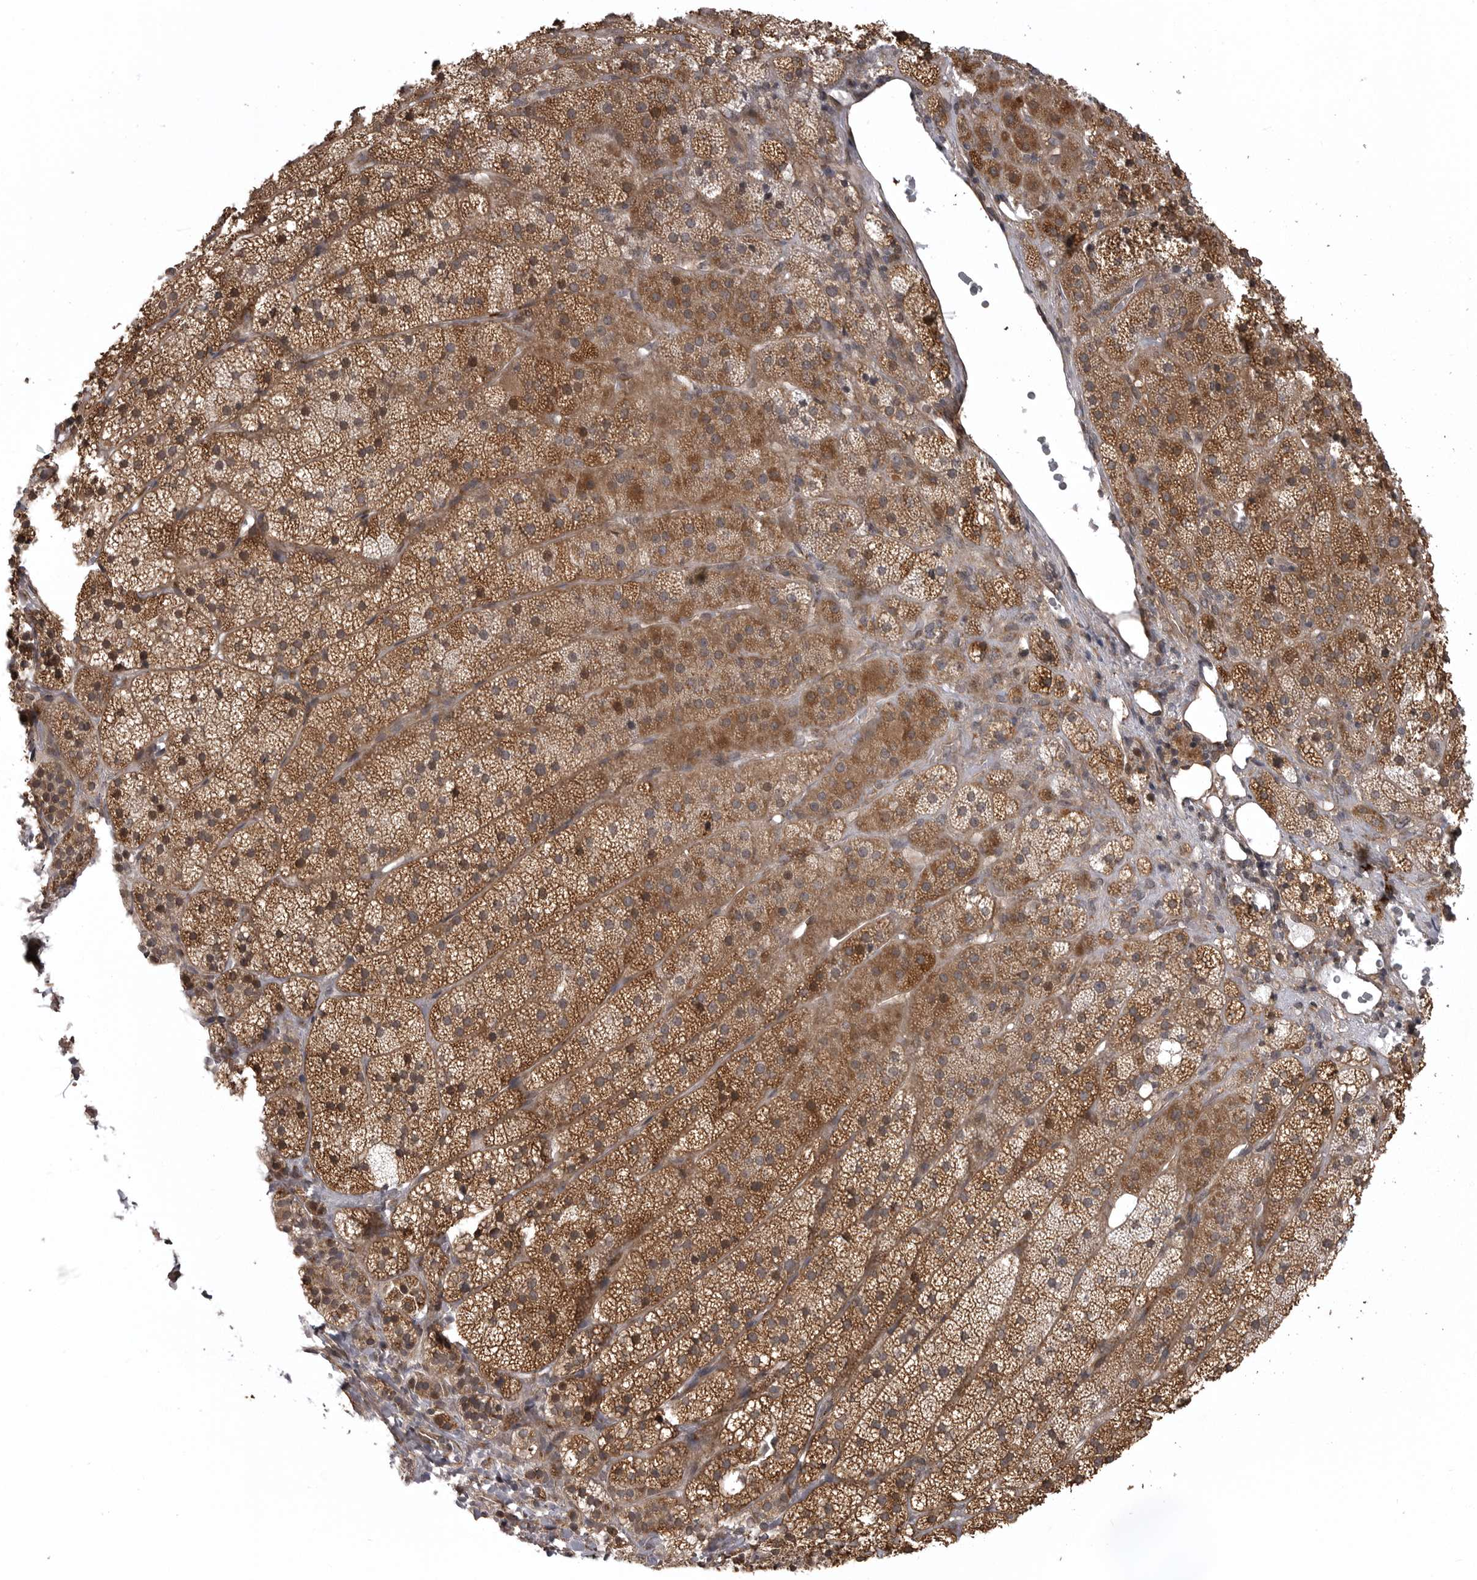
{"staining": {"intensity": "moderate", "quantity": ">75%", "location": "cytoplasmic/membranous"}, "tissue": "adrenal gland", "cell_type": "Glandular cells", "image_type": "normal", "snomed": [{"axis": "morphology", "description": "Normal tissue, NOS"}, {"axis": "topography", "description": "Adrenal gland"}], "caption": "The image reveals immunohistochemical staining of benign adrenal gland. There is moderate cytoplasmic/membranous positivity is seen in approximately >75% of glandular cells. (Brightfield microscopy of DAB IHC at high magnification).", "gene": "SNX16", "patient": {"sex": "female", "age": 44}}